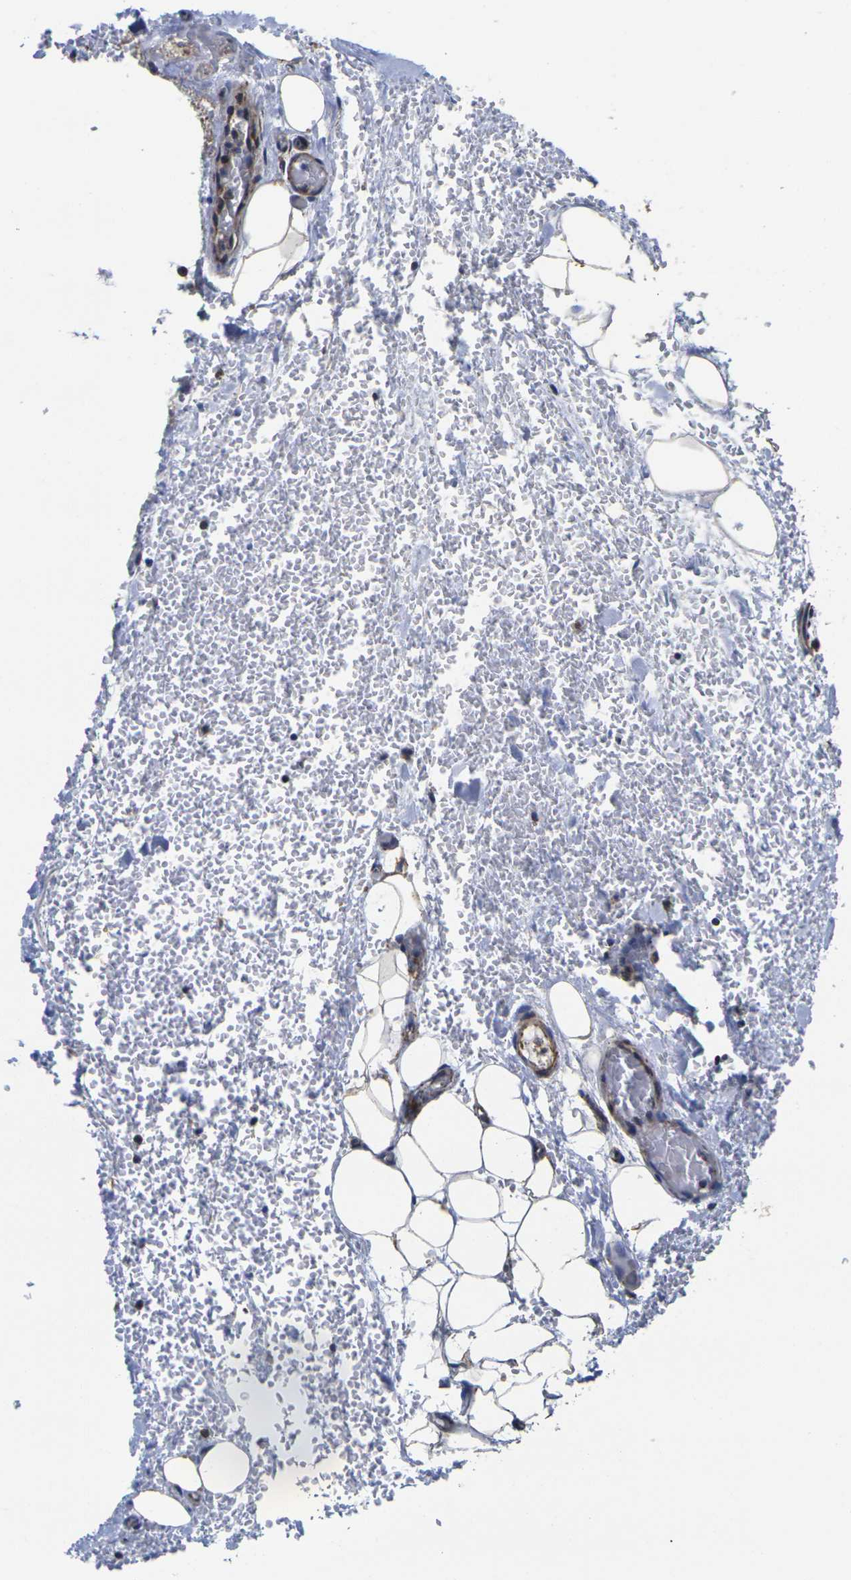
{"staining": {"intensity": "negative", "quantity": "none", "location": "none"}, "tissue": "adipose tissue", "cell_type": "Adipocytes", "image_type": "normal", "snomed": [{"axis": "morphology", "description": "Normal tissue, NOS"}, {"axis": "morphology", "description": "Adenocarcinoma, NOS"}, {"axis": "topography", "description": "Esophagus"}], "caption": "DAB (3,3'-diaminobenzidine) immunohistochemical staining of normal adipose tissue displays no significant expression in adipocytes.", "gene": "P2RY11", "patient": {"sex": "male", "age": 62}}